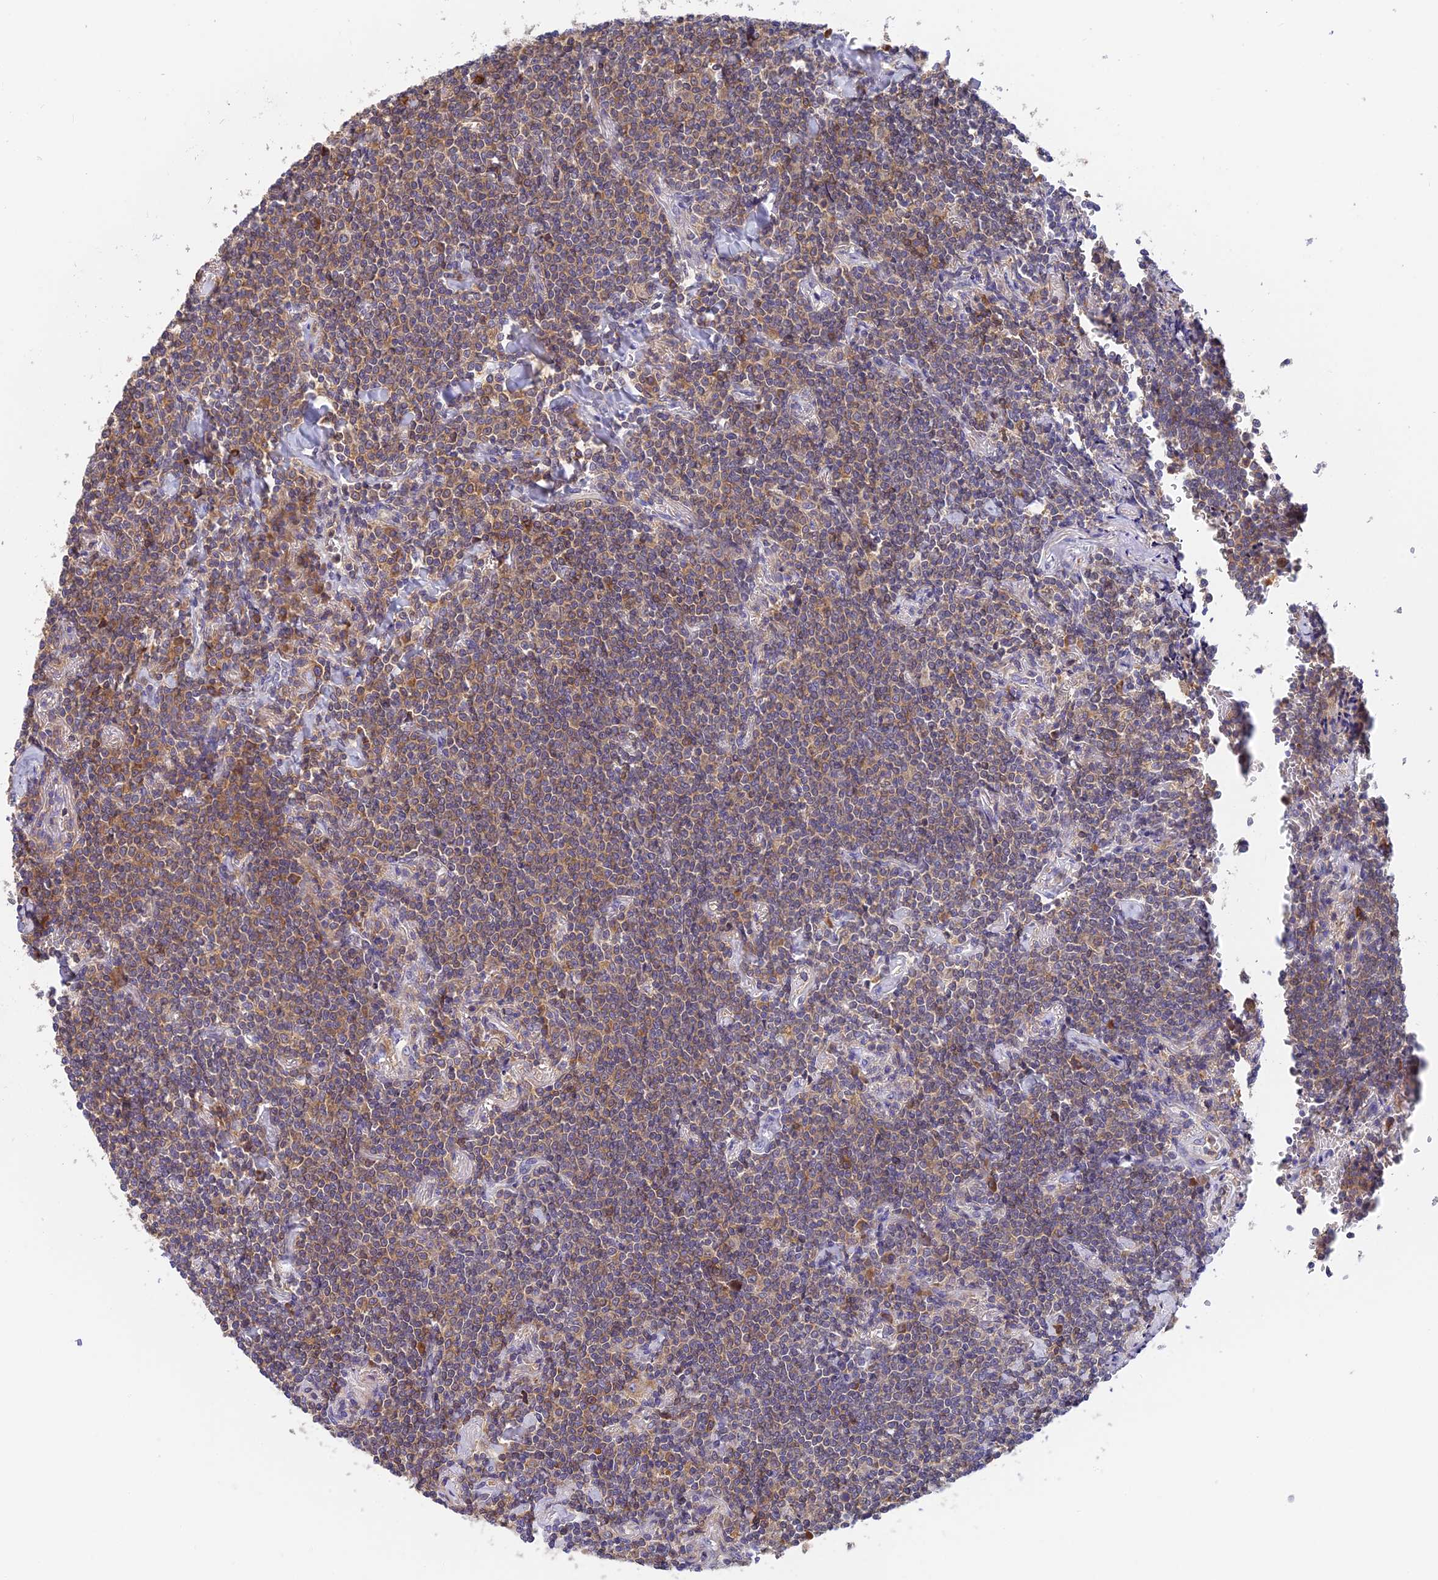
{"staining": {"intensity": "weak", "quantity": ">75%", "location": "cytoplasmic/membranous"}, "tissue": "lymphoma", "cell_type": "Tumor cells", "image_type": "cancer", "snomed": [{"axis": "morphology", "description": "Malignant lymphoma, non-Hodgkin's type, Low grade"}, {"axis": "topography", "description": "Lung"}], "caption": "Protein expression analysis of human malignant lymphoma, non-Hodgkin's type (low-grade) reveals weak cytoplasmic/membranous positivity in approximately >75% of tumor cells.", "gene": "IPO5", "patient": {"sex": "female", "age": 71}}